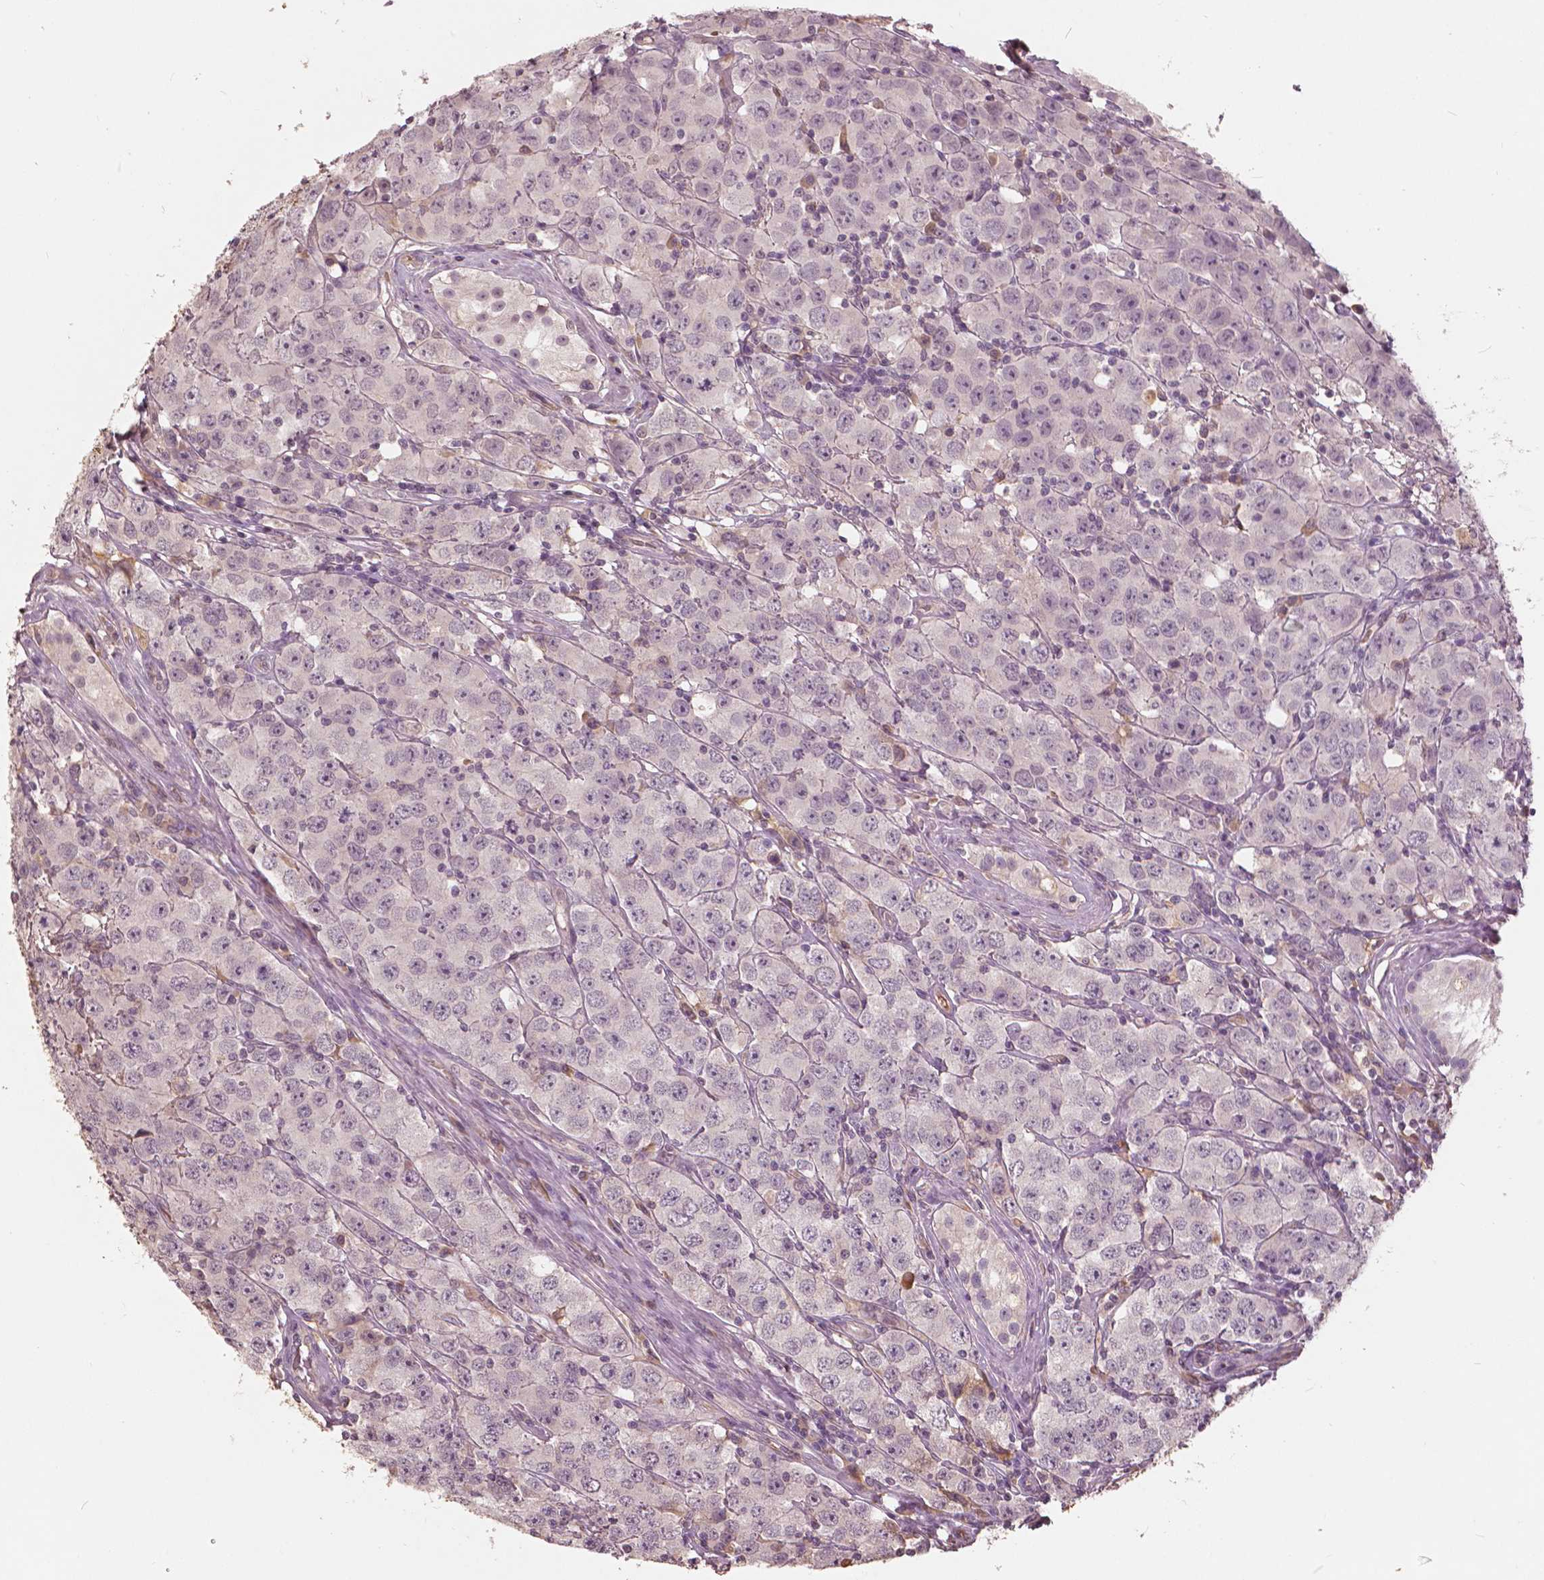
{"staining": {"intensity": "negative", "quantity": "none", "location": "none"}, "tissue": "testis cancer", "cell_type": "Tumor cells", "image_type": "cancer", "snomed": [{"axis": "morphology", "description": "Seminoma, NOS"}, {"axis": "topography", "description": "Testis"}], "caption": "An image of human testis cancer (seminoma) is negative for staining in tumor cells.", "gene": "ANGPTL4", "patient": {"sex": "male", "age": 52}}